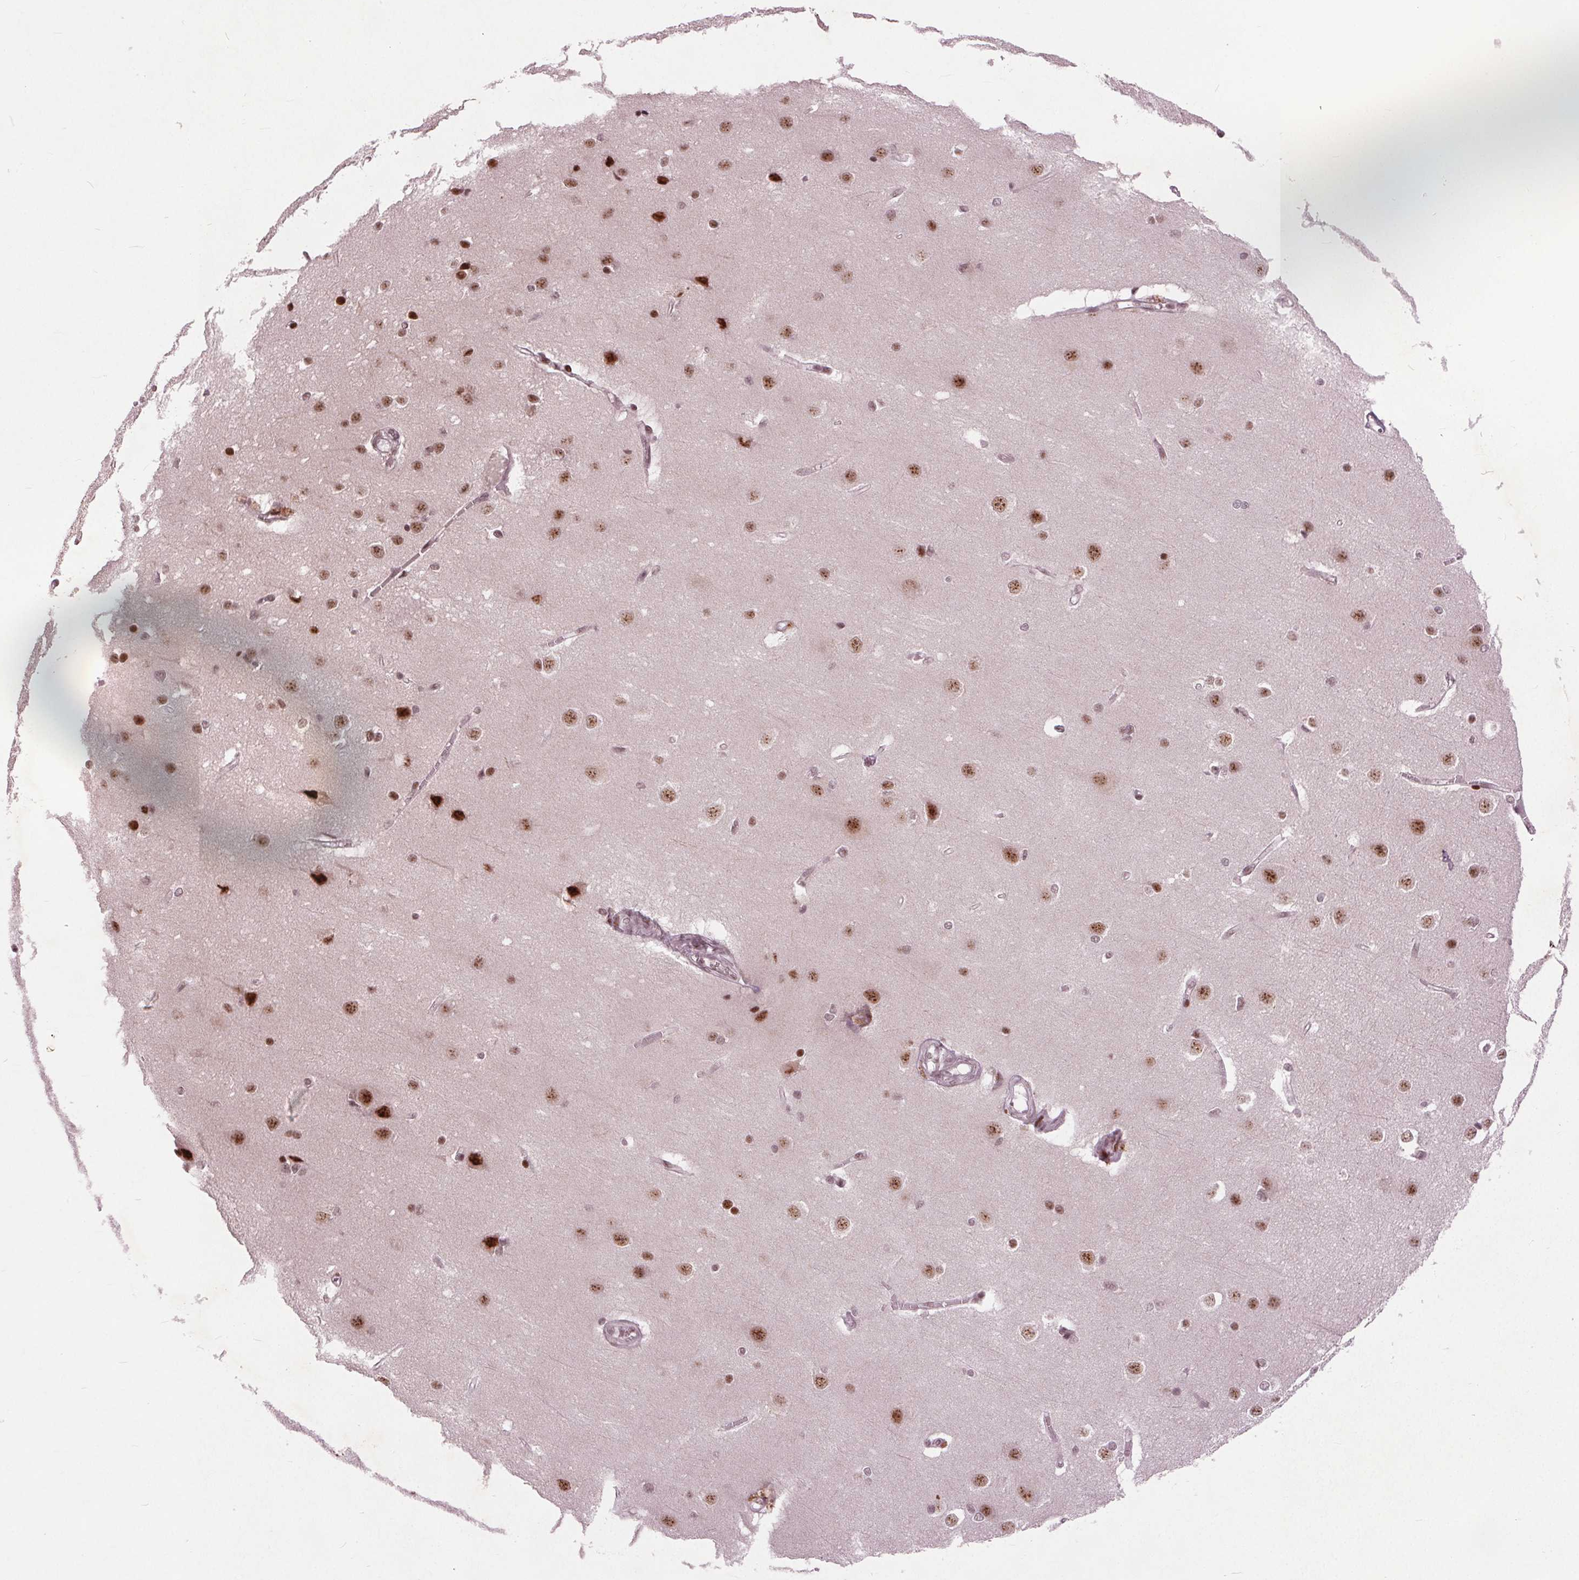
{"staining": {"intensity": "weak", "quantity": ">75%", "location": "nuclear"}, "tissue": "cerebral cortex", "cell_type": "Endothelial cells", "image_type": "normal", "snomed": [{"axis": "morphology", "description": "Normal tissue, NOS"}, {"axis": "topography", "description": "Cerebral cortex"}], "caption": "Endothelial cells exhibit low levels of weak nuclear expression in approximately >75% of cells in benign cerebral cortex. (Stains: DAB (3,3'-diaminobenzidine) in brown, nuclei in blue, Microscopy: brightfield microscopy at high magnification).", "gene": "TTC34", "patient": {"sex": "male", "age": 37}}